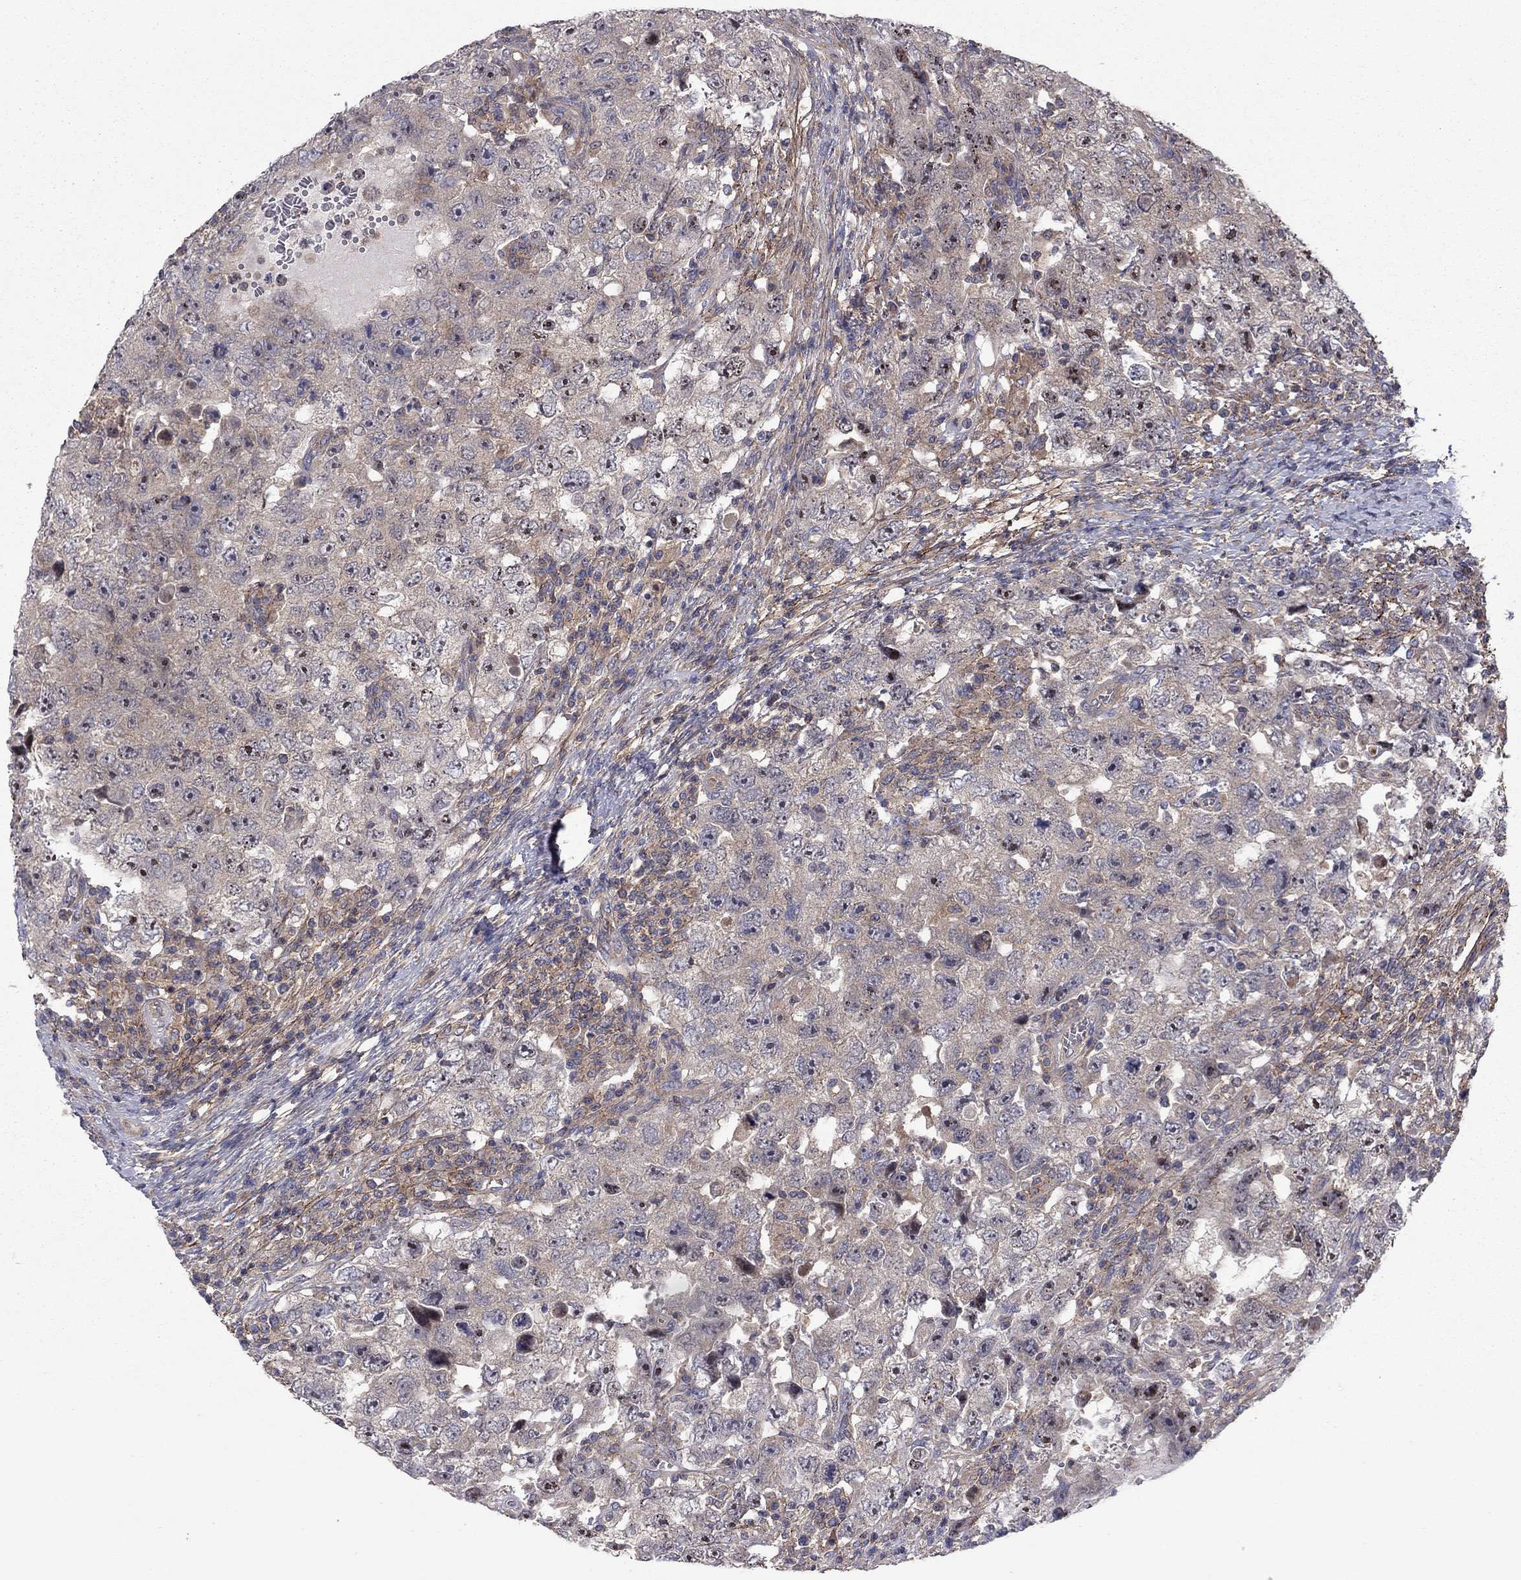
{"staining": {"intensity": "negative", "quantity": "none", "location": "none"}, "tissue": "testis cancer", "cell_type": "Tumor cells", "image_type": "cancer", "snomed": [{"axis": "morphology", "description": "Carcinoma, Embryonal, NOS"}, {"axis": "topography", "description": "Testis"}], "caption": "IHC of human testis embryonal carcinoma exhibits no staining in tumor cells. (Immunohistochemistry, brightfield microscopy, high magnification).", "gene": "RNF123", "patient": {"sex": "male", "age": 26}}